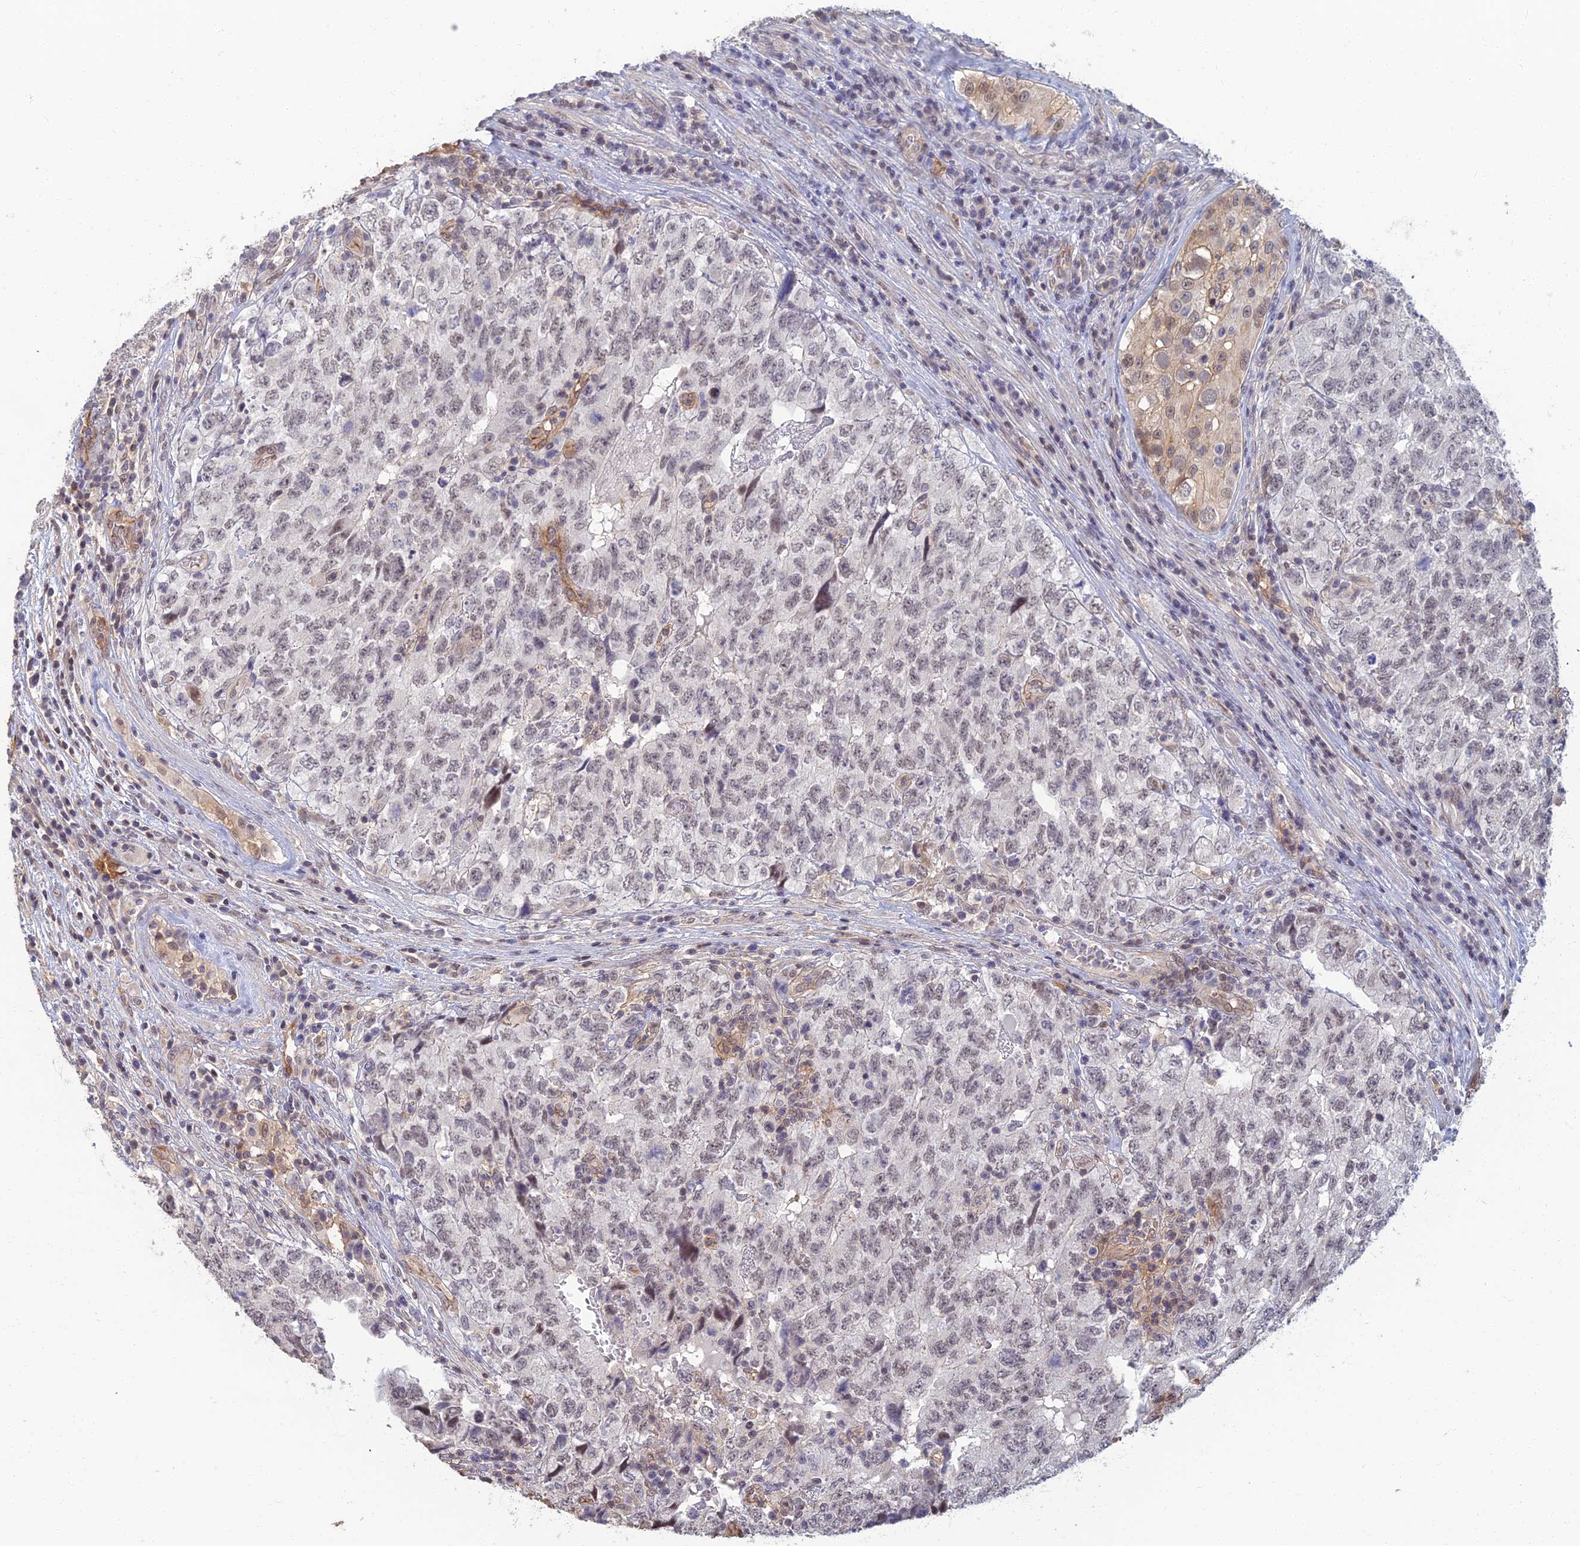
{"staining": {"intensity": "weak", "quantity": "25%-75%", "location": "nuclear"}, "tissue": "testis cancer", "cell_type": "Tumor cells", "image_type": "cancer", "snomed": [{"axis": "morphology", "description": "Carcinoma, Embryonal, NOS"}, {"axis": "topography", "description": "Testis"}], "caption": "Tumor cells reveal weak nuclear positivity in approximately 25%-75% of cells in embryonal carcinoma (testis).", "gene": "LRRN3", "patient": {"sex": "male", "age": 34}}